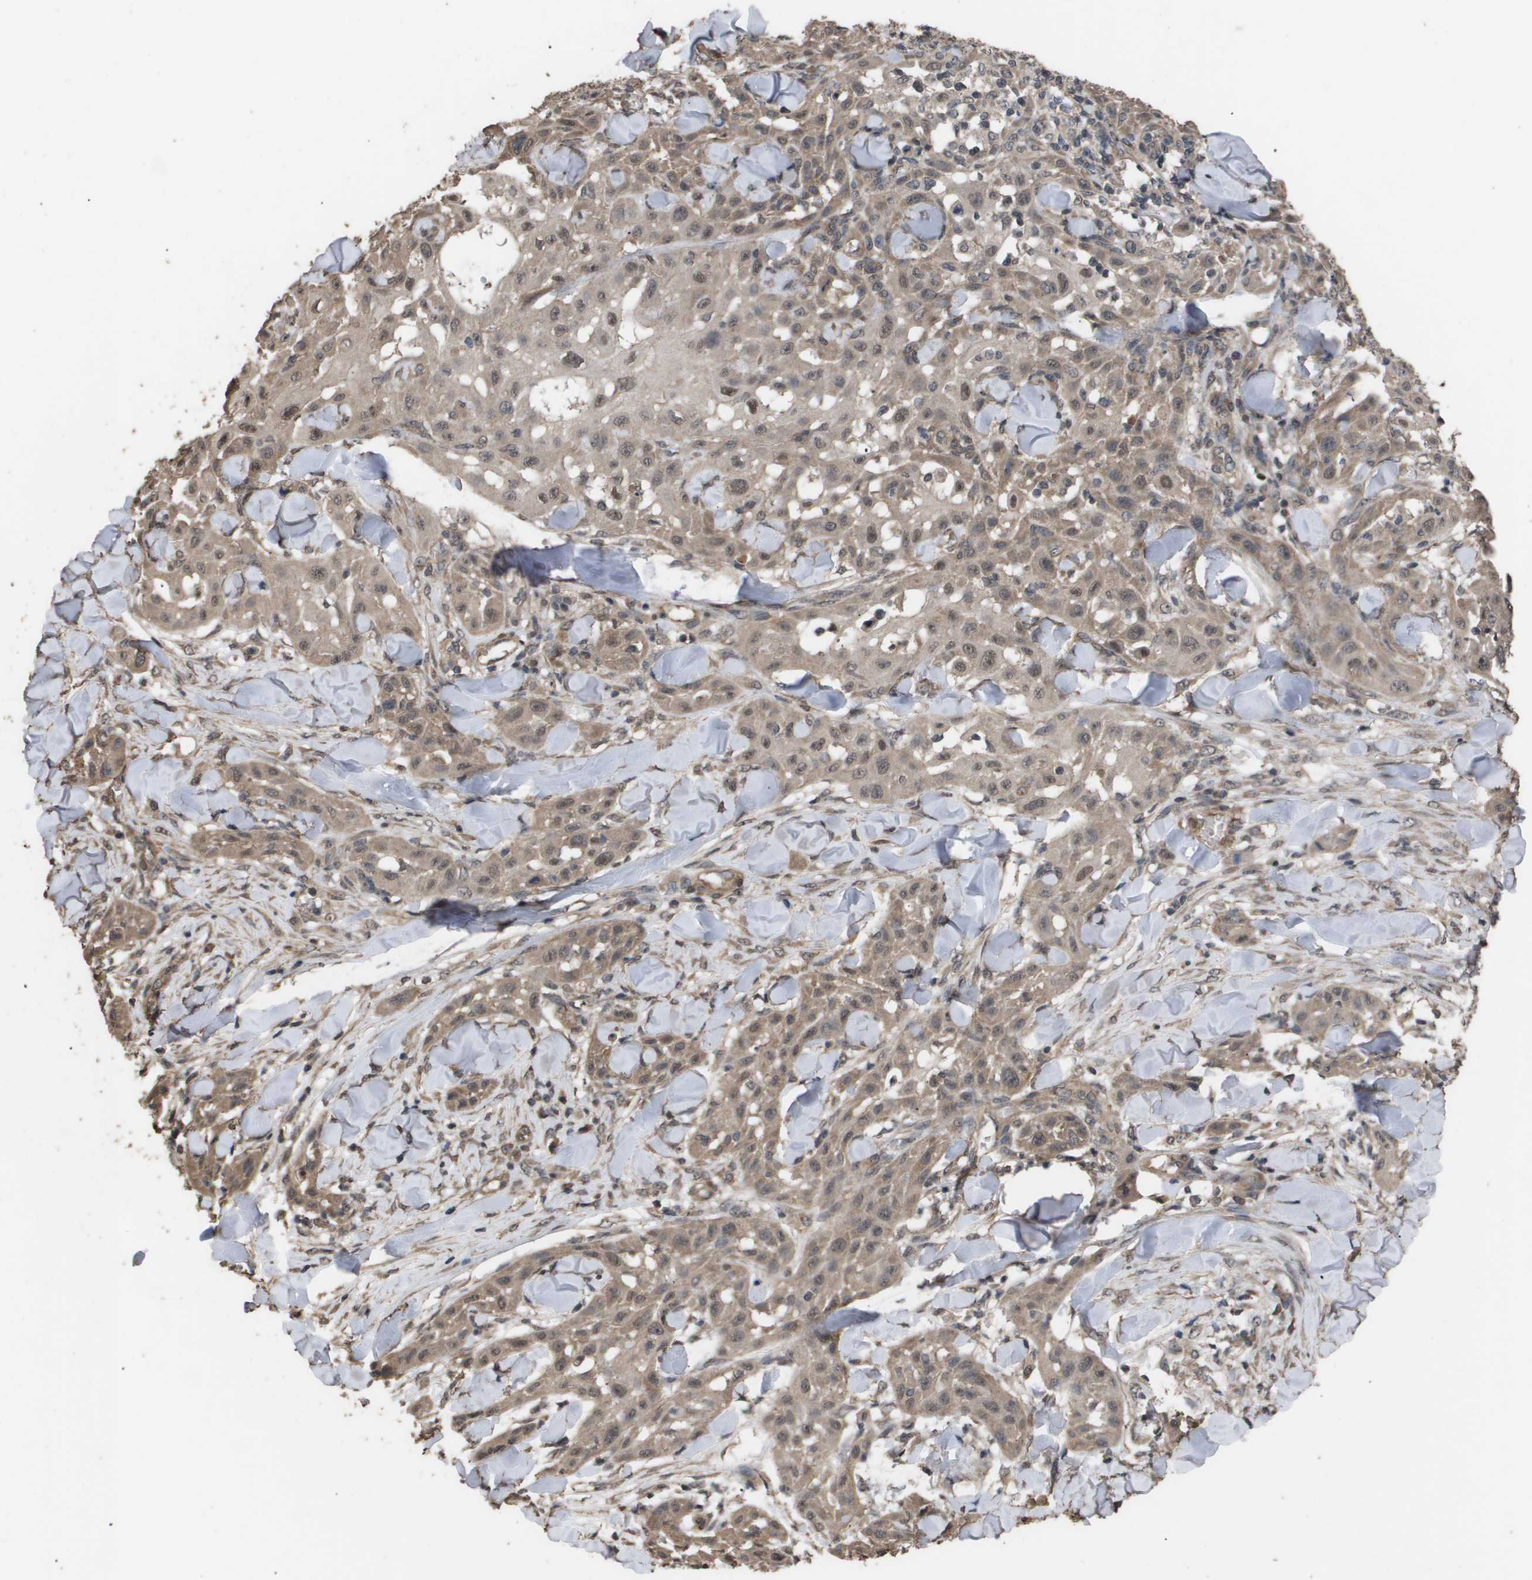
{"staining": {"intensity": "moderate", "quantity": ">75%", "location": "cytoplasmic/membranous,nuclear"}, "tissue": "skin cancer", "cell_type": "Tumor cells", "image_type": "cancer", "snomed": [{"axis": "morphology", "description": "Squamous cell carcinoma, NOS"}, {"axis": "topography", "description": "Skin"}], "caption": "A histopathology image showing moderate cytoplasmic/membranous and nuclear expression in approximately >75% of tumor cells in squamous cell carcinoma (skin), as visualized by brown immunohistochemical staining.", "gene": "CUL5", "patient": {"sex": "male", "age": 24}}